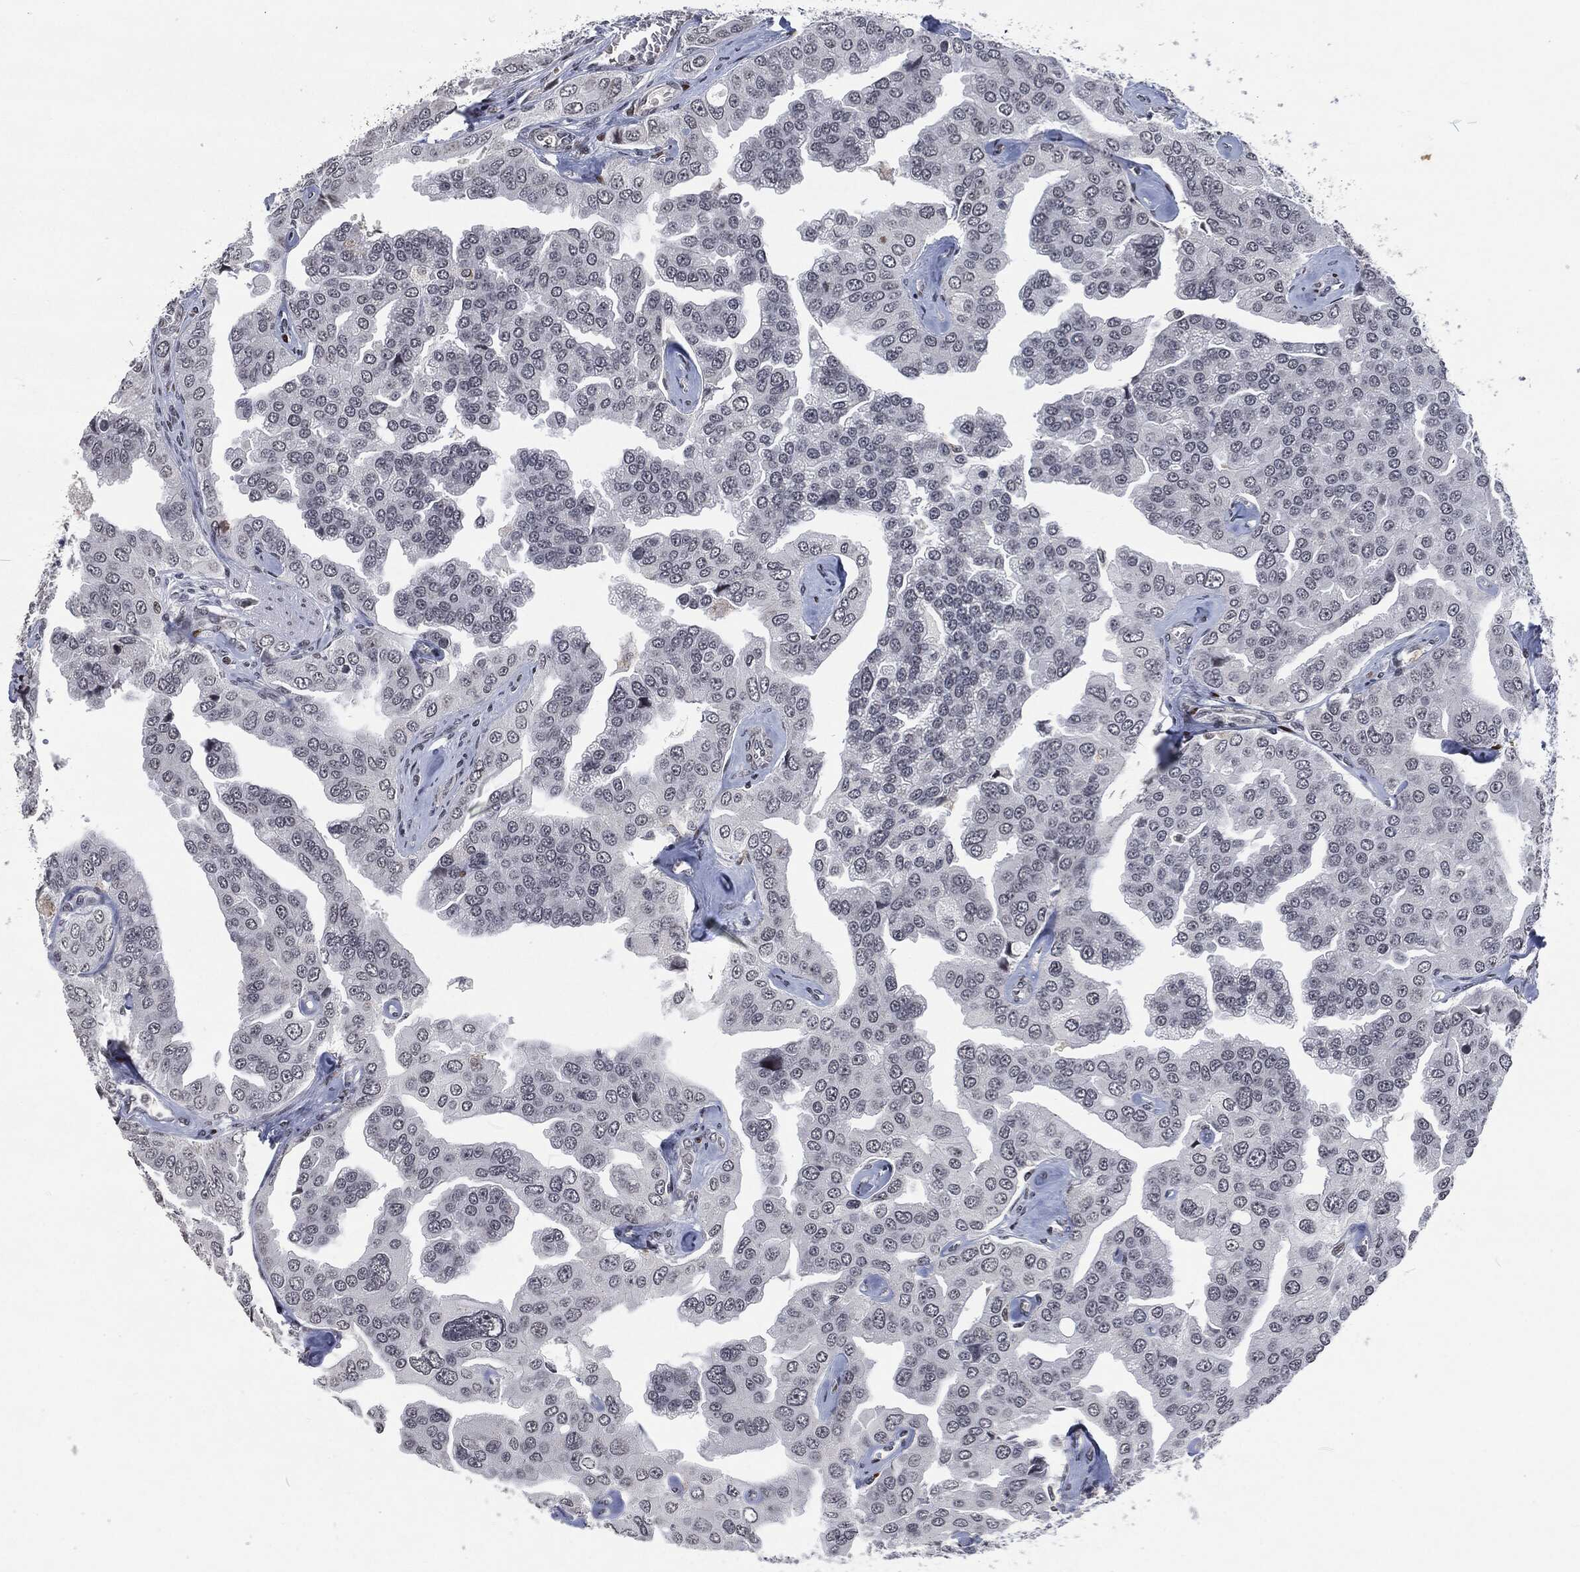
{"staining": {"intensity": "negative", "quantity": "none", "location": "none"}, "tissue": "prostate cancer", "cell_type": "Tumor cells", "image_type": "cancer", "snomed": [{"axis": "morphology", "description": "Adenocarcinoma, NOS"}, {"axis": "topography", "description": "Prostate and seminal vesicle, NOS"}, {"axis": "topography", "description": "Prostate"}], "caption": "Tumor cells are negative for brown protein staining in prostate cancer. Nuclei are stained in blue.", "gene": "EGFR", "patient": {"sex": "male", "age": 69}}